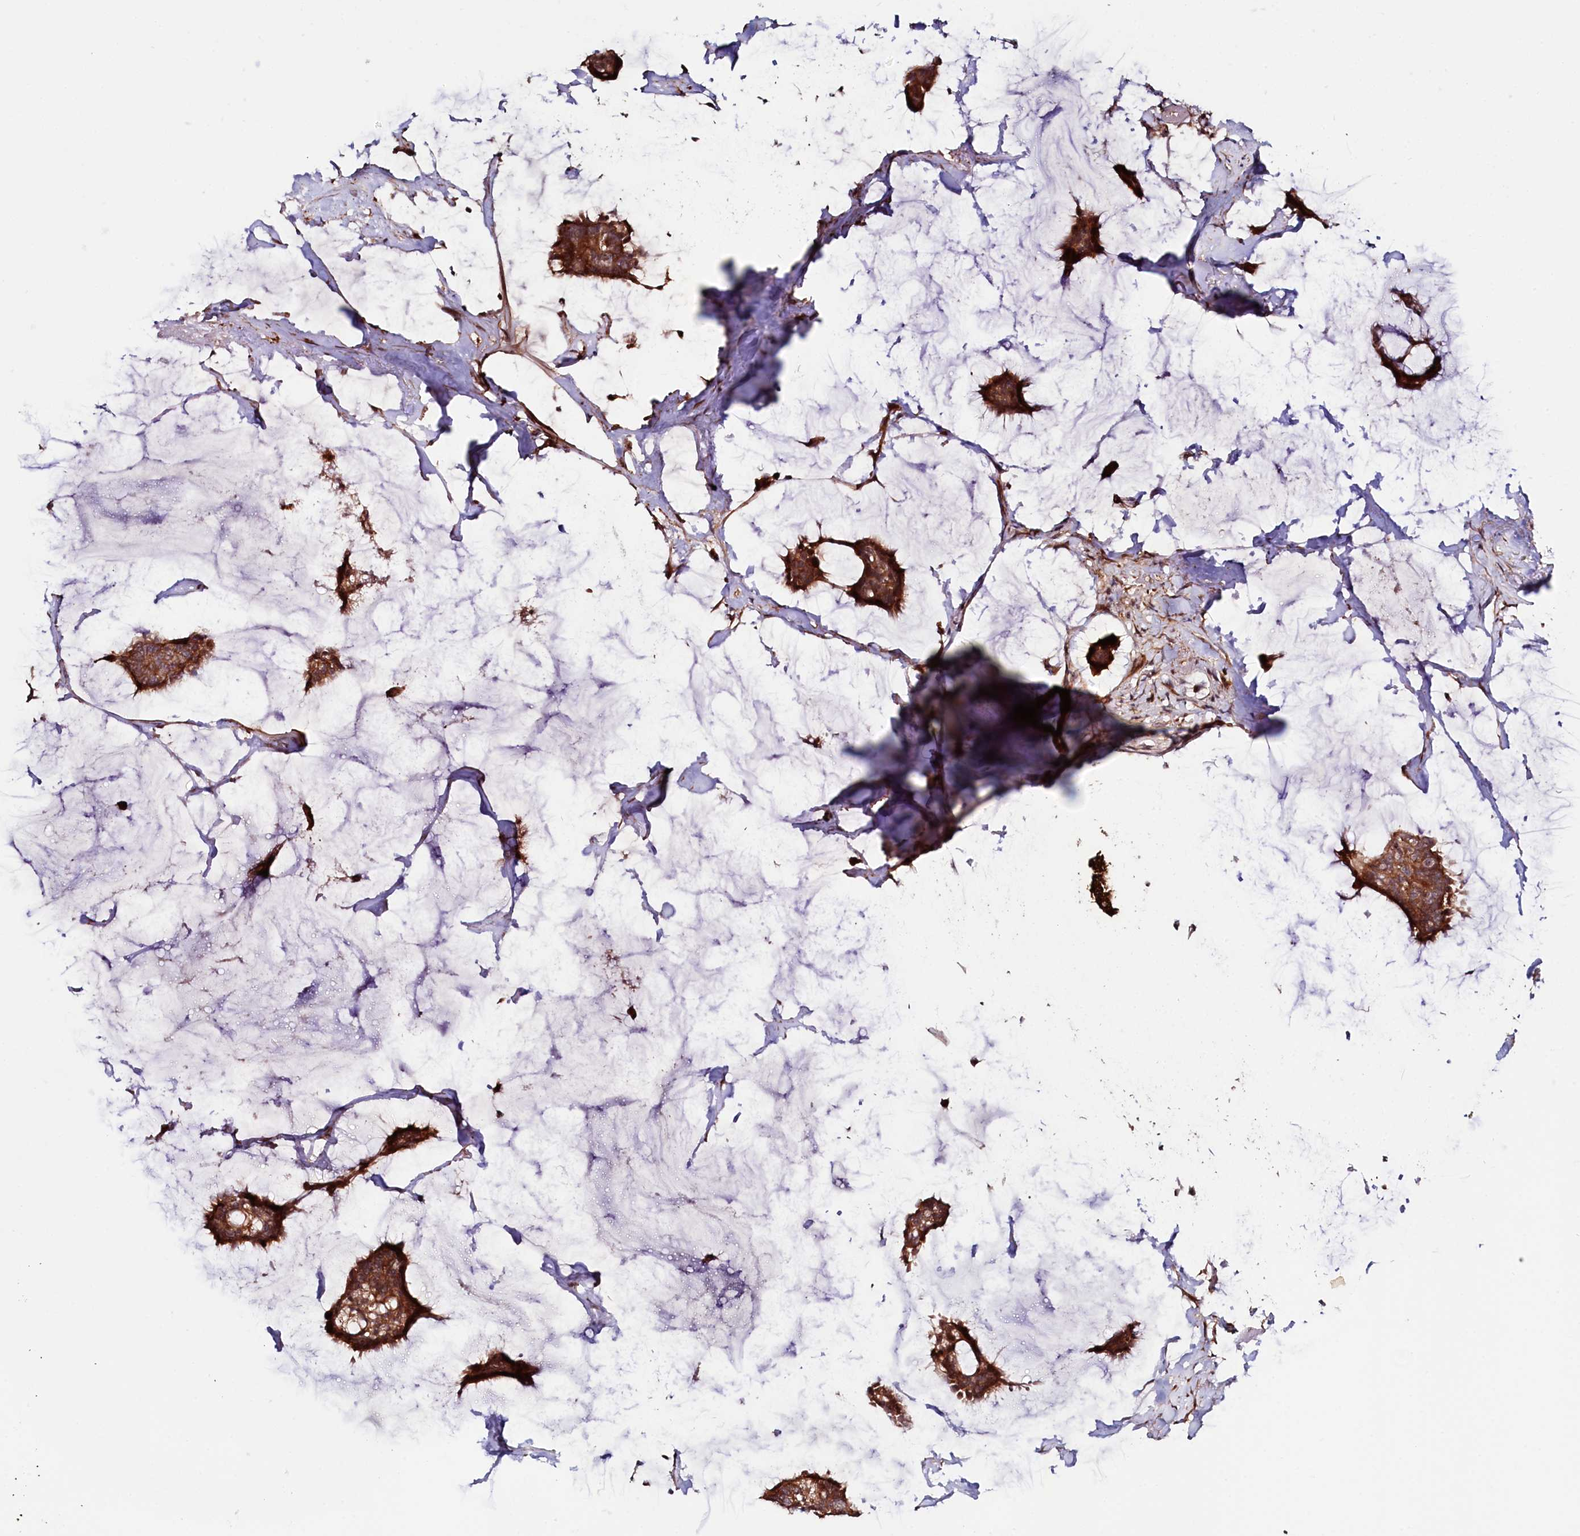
{"staining": {"intensity": "strong", "quantity": ">75%", "location": "cytoplasmic/membranous"}, "tissue": "breast cancer", "cell_type": "Tumor cells", "image_type": "cancer", "snomed": [{"axis": "morphology", "description": "Duct carcinoma"}, {"axis": "topography", "description": "Breast"}], "caption": "A high-resolution micrograph shows immunohistochemistry staining of intraductal carcinoma (breast), which exhibits strong cytoplasmic/membranous staining in about >75% of tumor cells.", "gene": "NEDD1", "patient": {"sex": "female", "age": 93}}